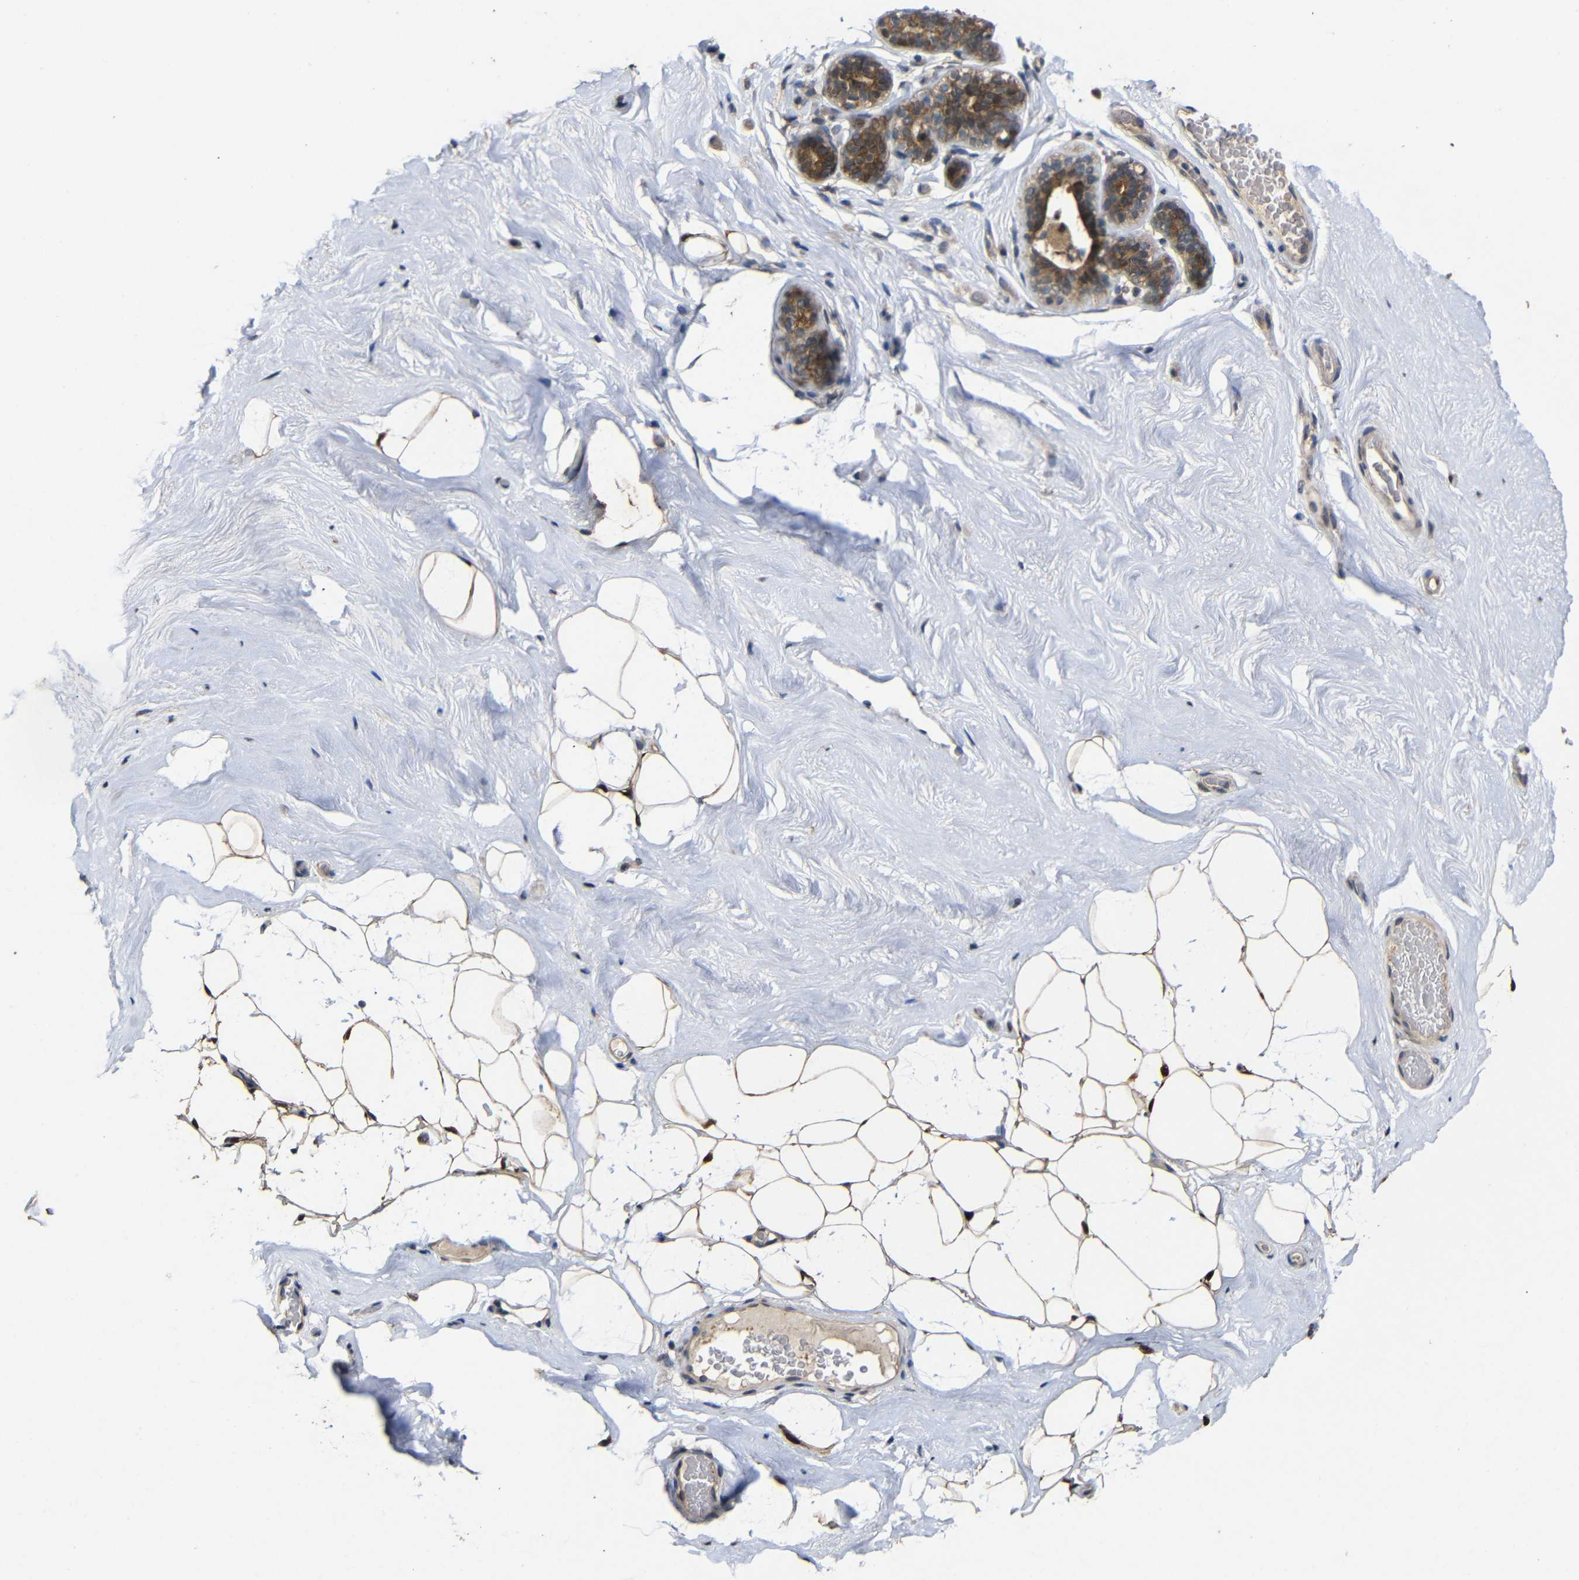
{"staining": {"intensity": "moderate", "quantity": ">75%", "location": "cytoplasmic/membranous"}, "tissue": "breast", "cell_type": "Adipocytes", "image_type": "normal", "snomed": [{"axis": "morphology", "description": "Normal tissue, NOS"}, {"axis": "topography", "description": "Breast"}], "caption": "Protein positivity by immunohistochemistry (IHC) reveals moderate cytoplasmic/membranous staining in about >75% of adipocytes in unremarkable breast. The staining is performed using DAB (3,3'-diaminobenzidine) brown chromogen to label protein expression. The nuclei are counter-stained blue using hematoxylin.", "gene": "ATG12", "patient": {"sex": "female", "age": 75}}